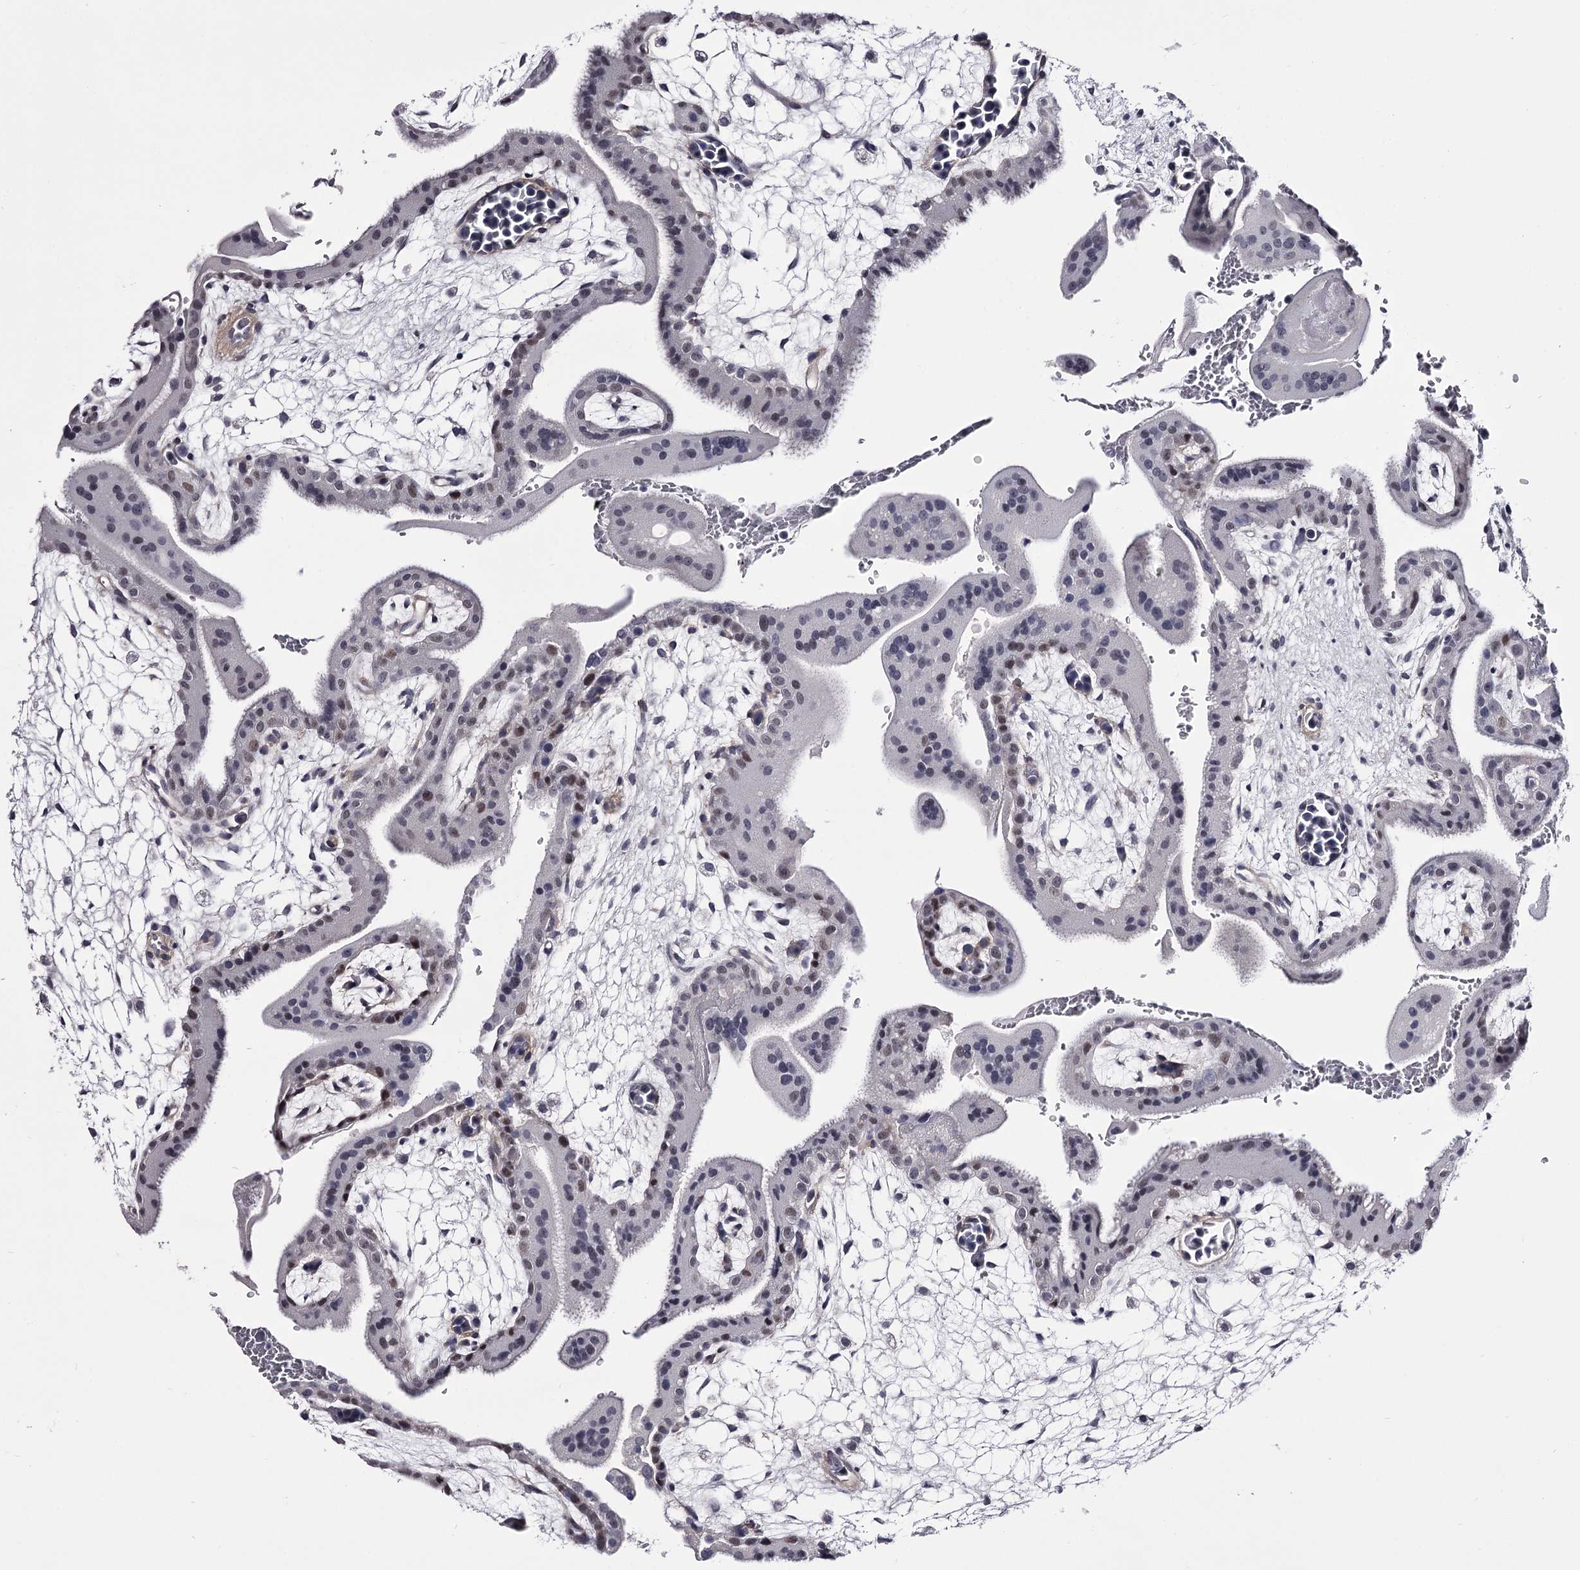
{"staining": {"intensity": "negative", "quantity": "none", "location": "none"}, "tissue": "placenta", "cell_type": "Decidual cells", "image_type": "normal", "snomed": [{"axis": "morphology", "description": "Normal tissue, NOS"}, {"axis": "topography", "description": "Placenta"}], "caption": "Placenta stained for a protein using IHC shows no positivity decidual cells.", "gene": "OVOL2", "patient": {"sex": "female", "age": 35}}